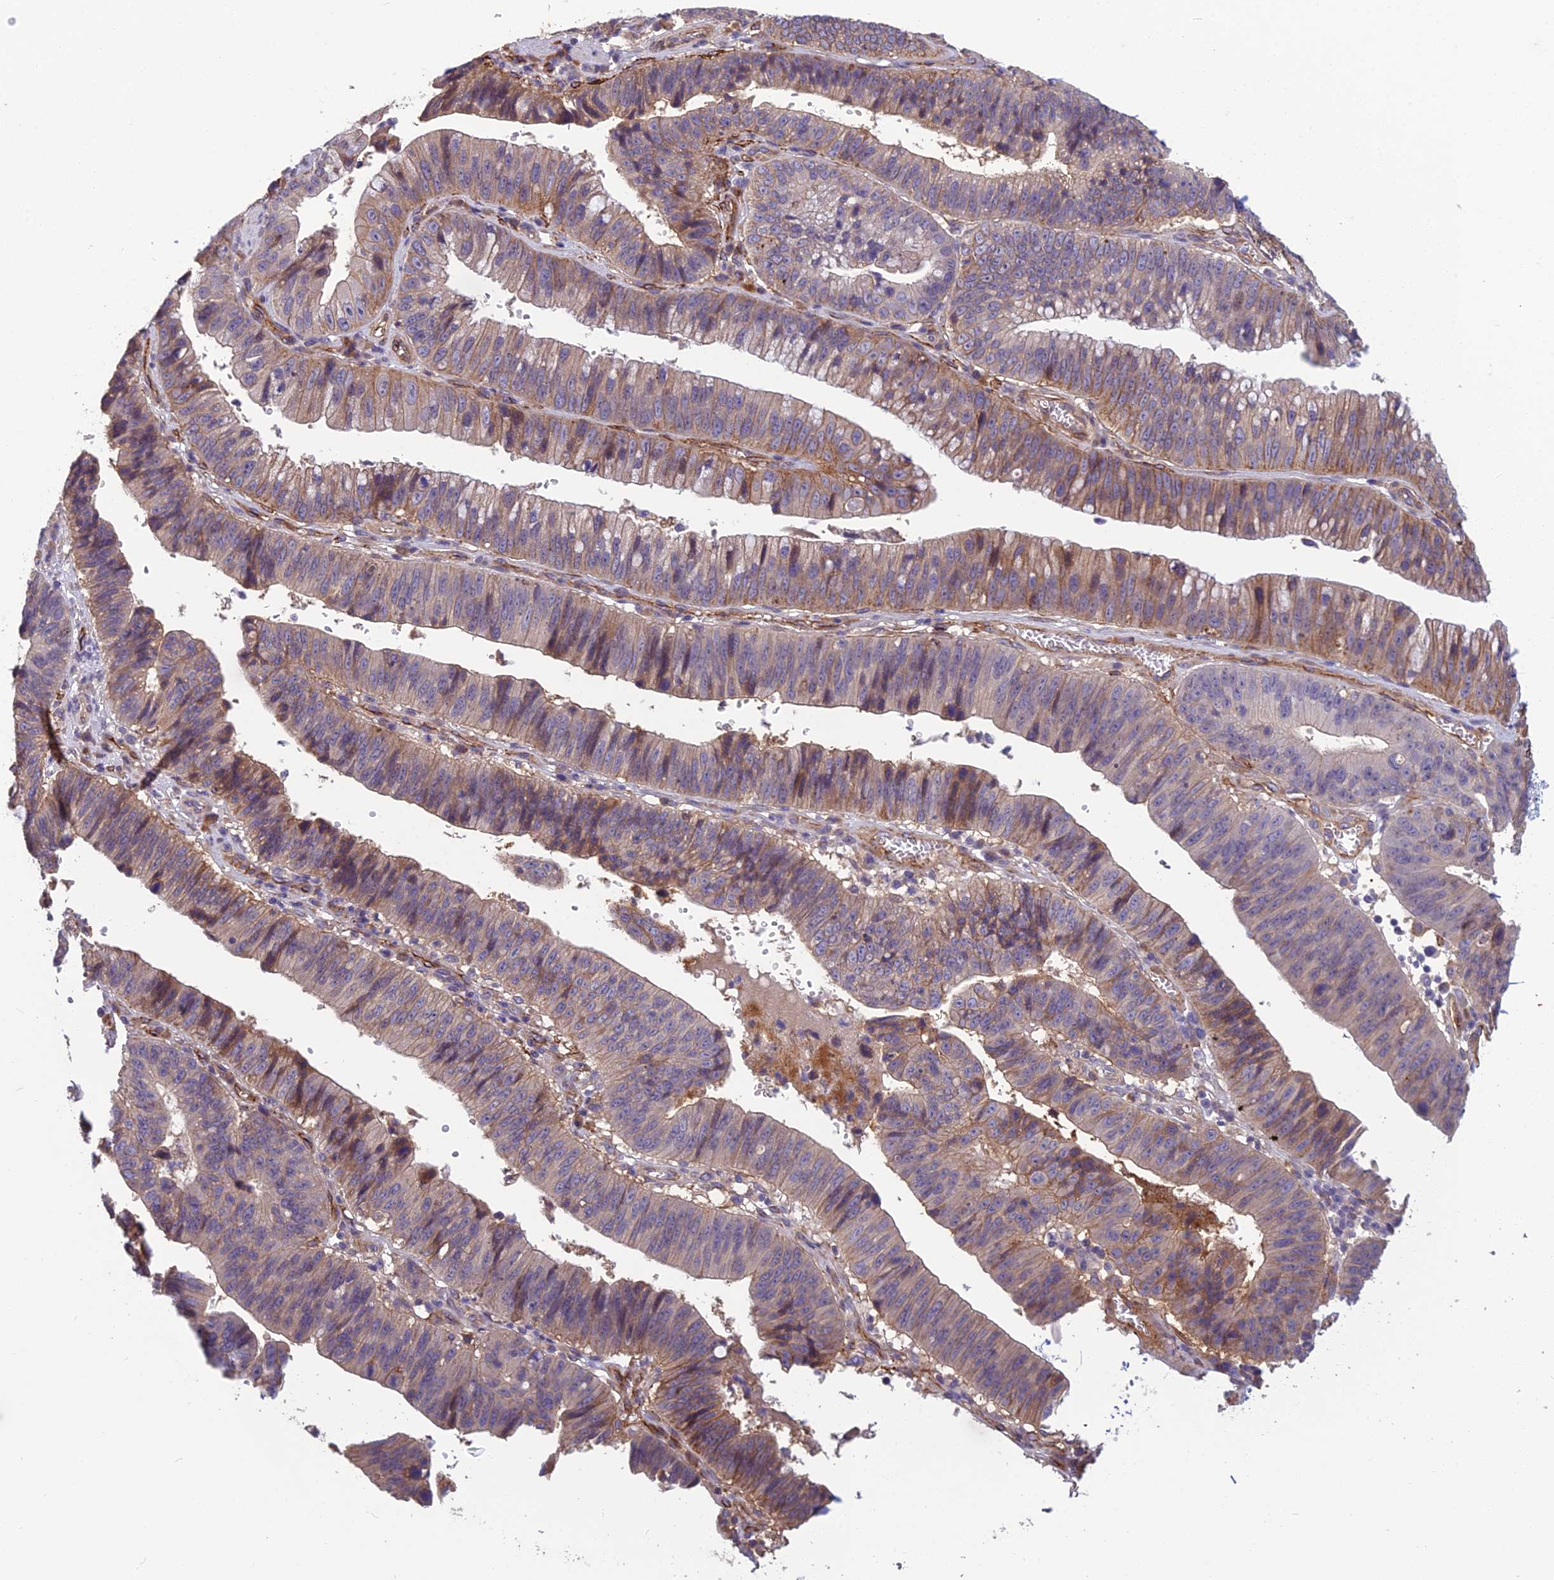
{"staining": {"intensity": "moderate", "quantity": "<25%", "location": "cytoplasmic/membranous"}, "tissue": "stomach cancer", "cell_type": "Tumor cells", "image_type": "cancer", "snomed": [{"axis": "morphology", "description": "Adenocarcinoma, NOS"}, {"axis": "topography", "description": "Stomach"}], "caption": "IHC staining of stomach cancer, which shows low levels of moderate cytoplasmic/membranous staining in about <25% of tumor cells indicating moderate cytoplasmic/membranous protein positivity. The staining was performed using DAB (brown) for protein detection and nuclei were counterstained in hematoxylin (blue).", "gene": "TSPAN15", "patient": {"sex": "male", "age": 59}}